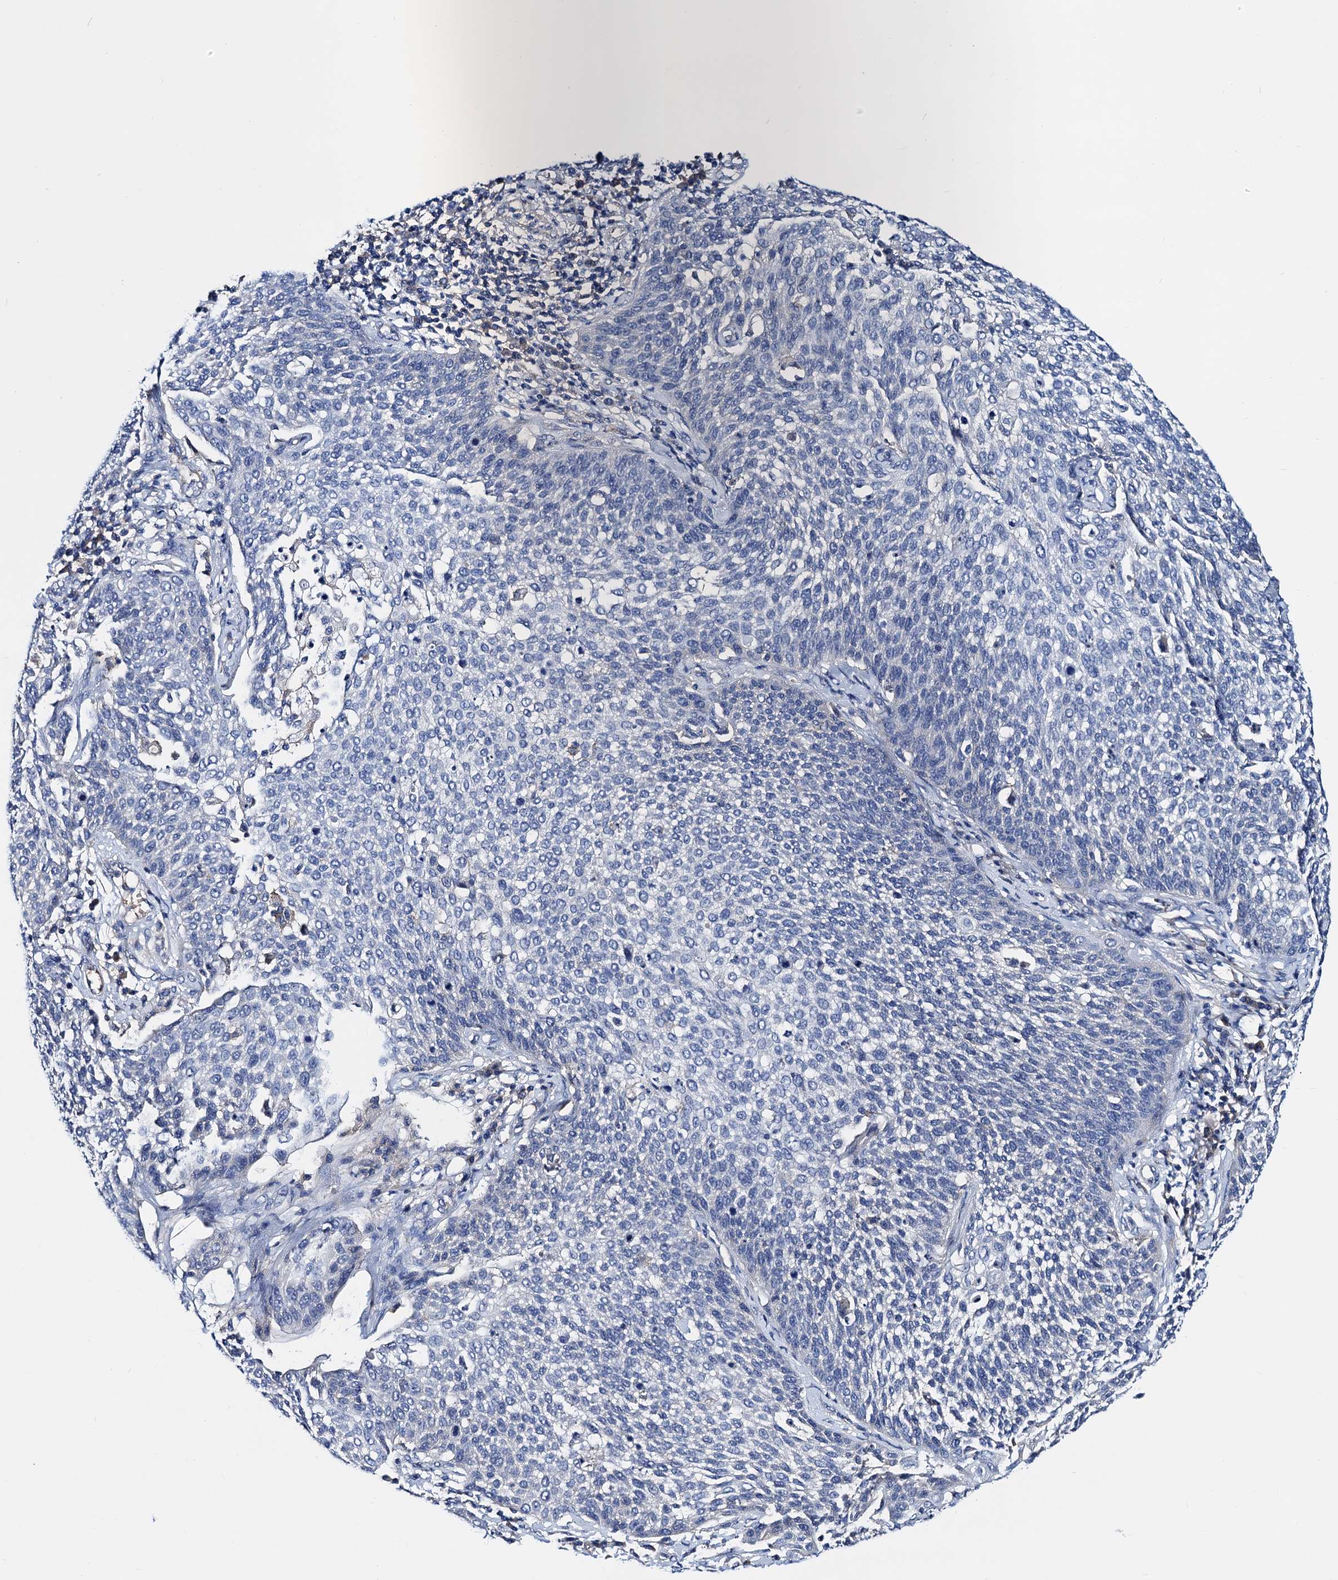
{"staining": {"intensity": "negative", "quantity": "none", "location": "none"}, "tissue": "cervical cancer", "cell_type": "Tumor cells", "image_type": "cancer", "snomed": [{"axis": "morphology", "description": "Squamous cell carcinoma, NOS"}, {"axis": "topography", "description": "Cervix"}], "caption": "Immunohistochemistry (IHC) histopathology image of neoplastic tissue: human cervical cancer (squamous cell carcinoma) stained with DAB shows no significant protein positivity in tumor cells.", "gene": "GCOM1", "patient": {"sex": "female", "age": 34}}